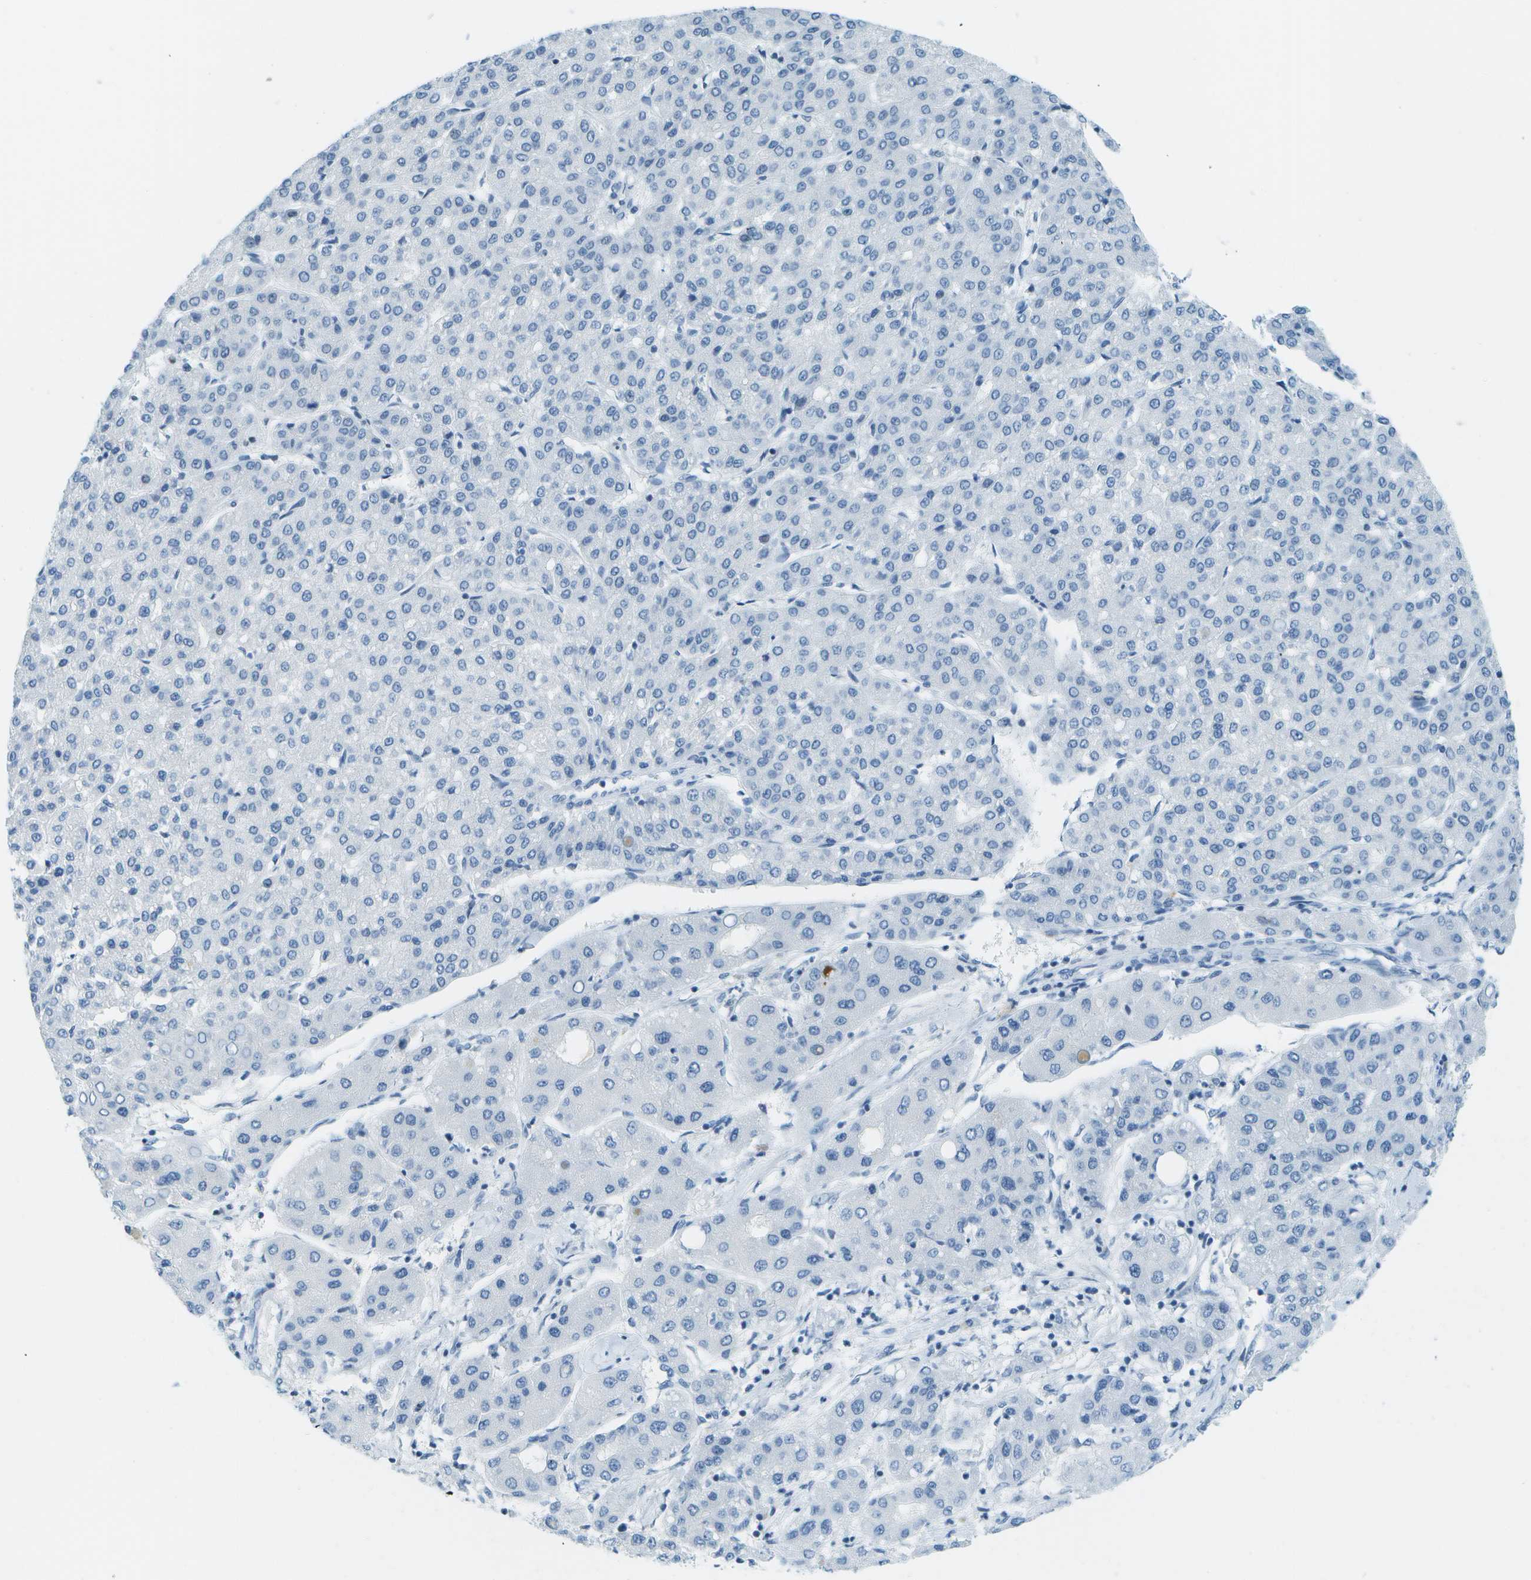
{"staining": {"intensity": "negative", "quantity": "none", "location": "none"}, "tissue": "liver cancer", "cell_type": "Tumor cells", "image_type": "cancer", "snomed": [{"axis": "morphology", "description": "Carcinoma, Hepatocellular, NOS"}, {"axis": "topography", "description": "Liver"}], "caption": "Immunohistochemistry histopathology image of neoplastic tissue: human hepatocellular carcinoma (liver) stained with DAB displays no significant protein staining in tumor cells. The staining is performed using DAB brown chromogen with nuclei counter-stained in using hematoxylin.", "gene": "NEK11", "patient": {"sex": "male", "age": 65}}